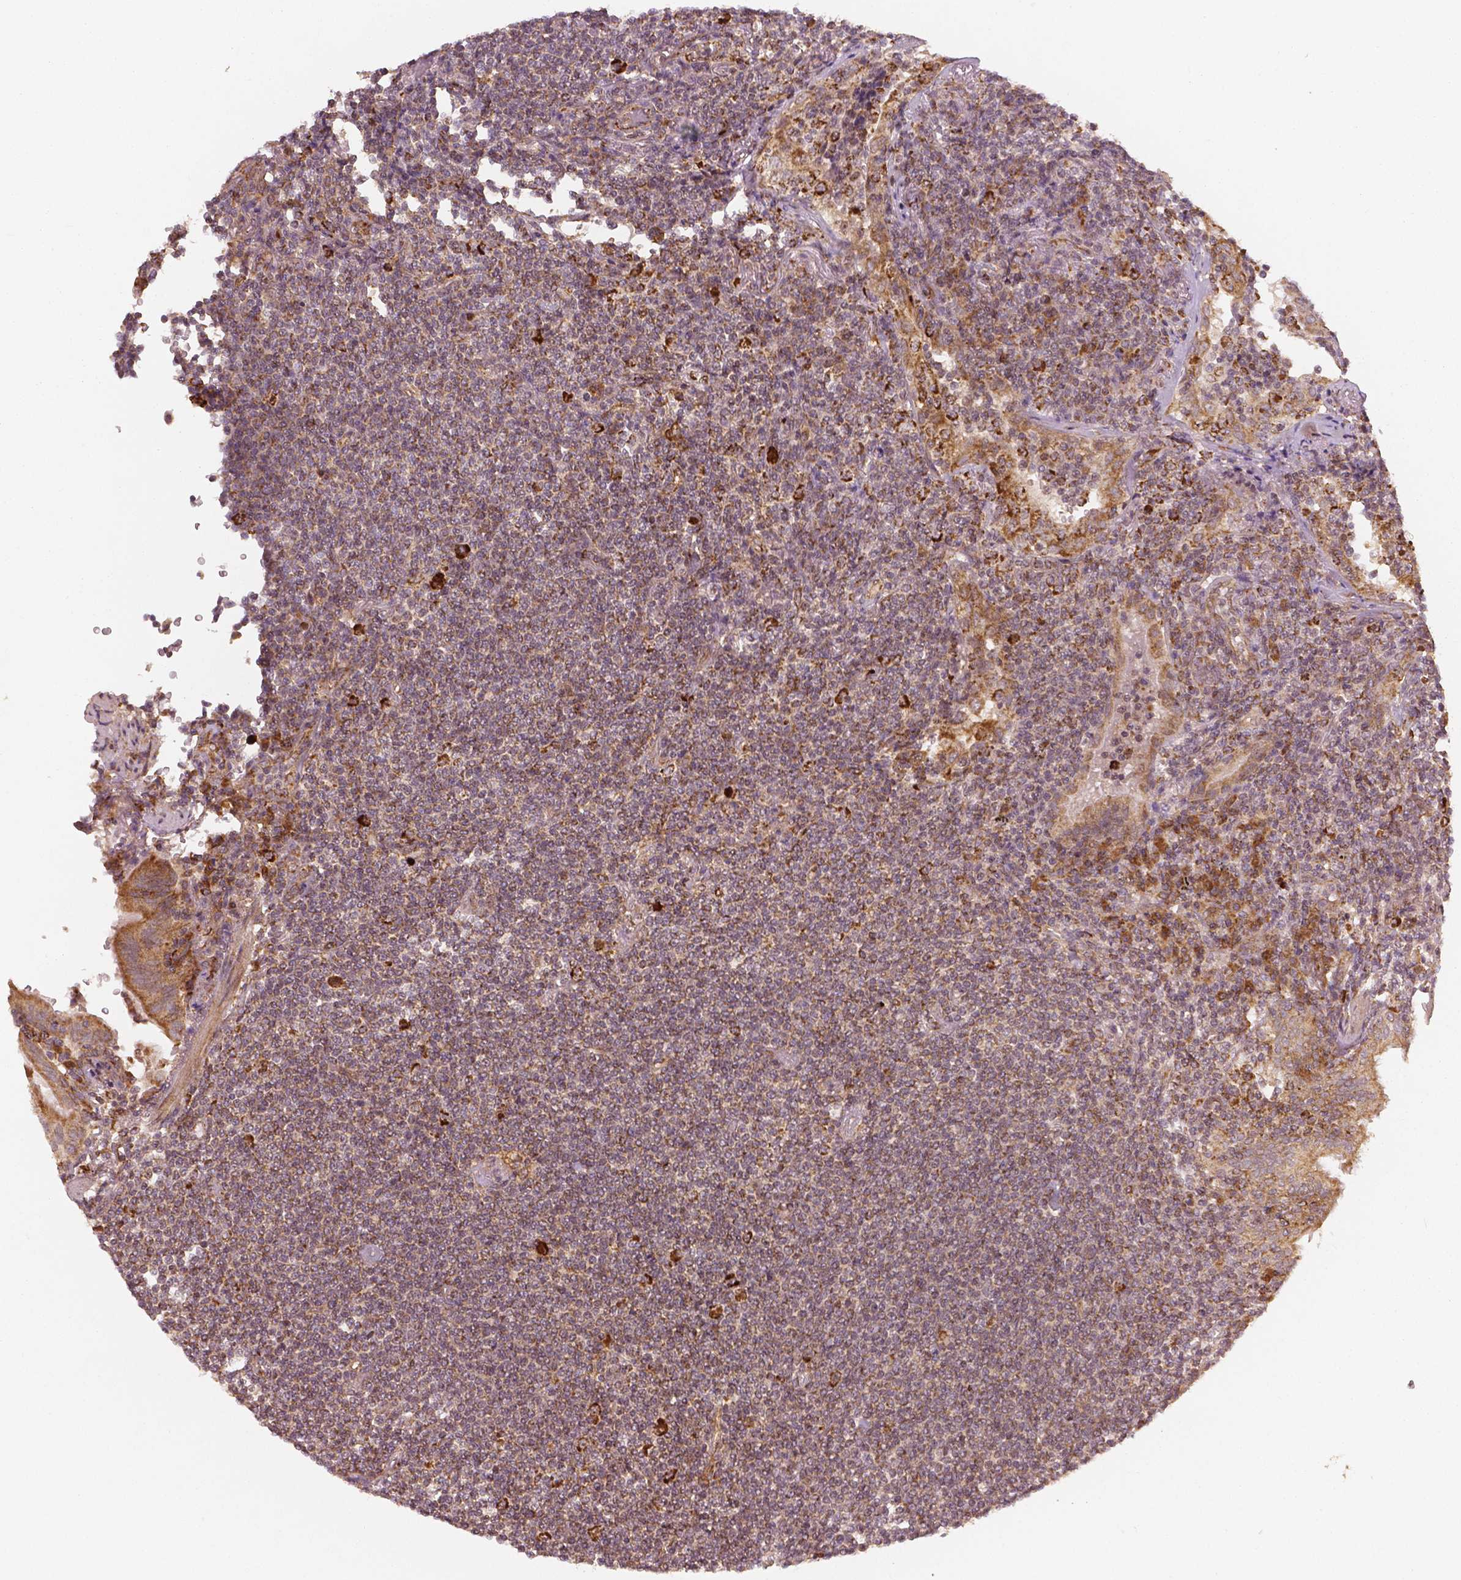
{"staining": {"intensity": "weak", "quantity": "<25%", "location": "cytoplasmic/membranous"}, "tissue": "lymphoma", "cell_type": "Tumor cells", "image_type": "cancer", "snomed": [{"axis": "morphology", "description": "Malignant lymphoma, non-Hodgkin's type, Low grade"}, {"axis": "topography", "description": "Lung"}], "caption": "Immunohistochemical staining of malignant lymphoma, non-Hodgkin's type (low-grade) reveals no significant positivity in tumor cells.", "gene": "PGAM5", "patient": {"sex": "female", "age": 71}}